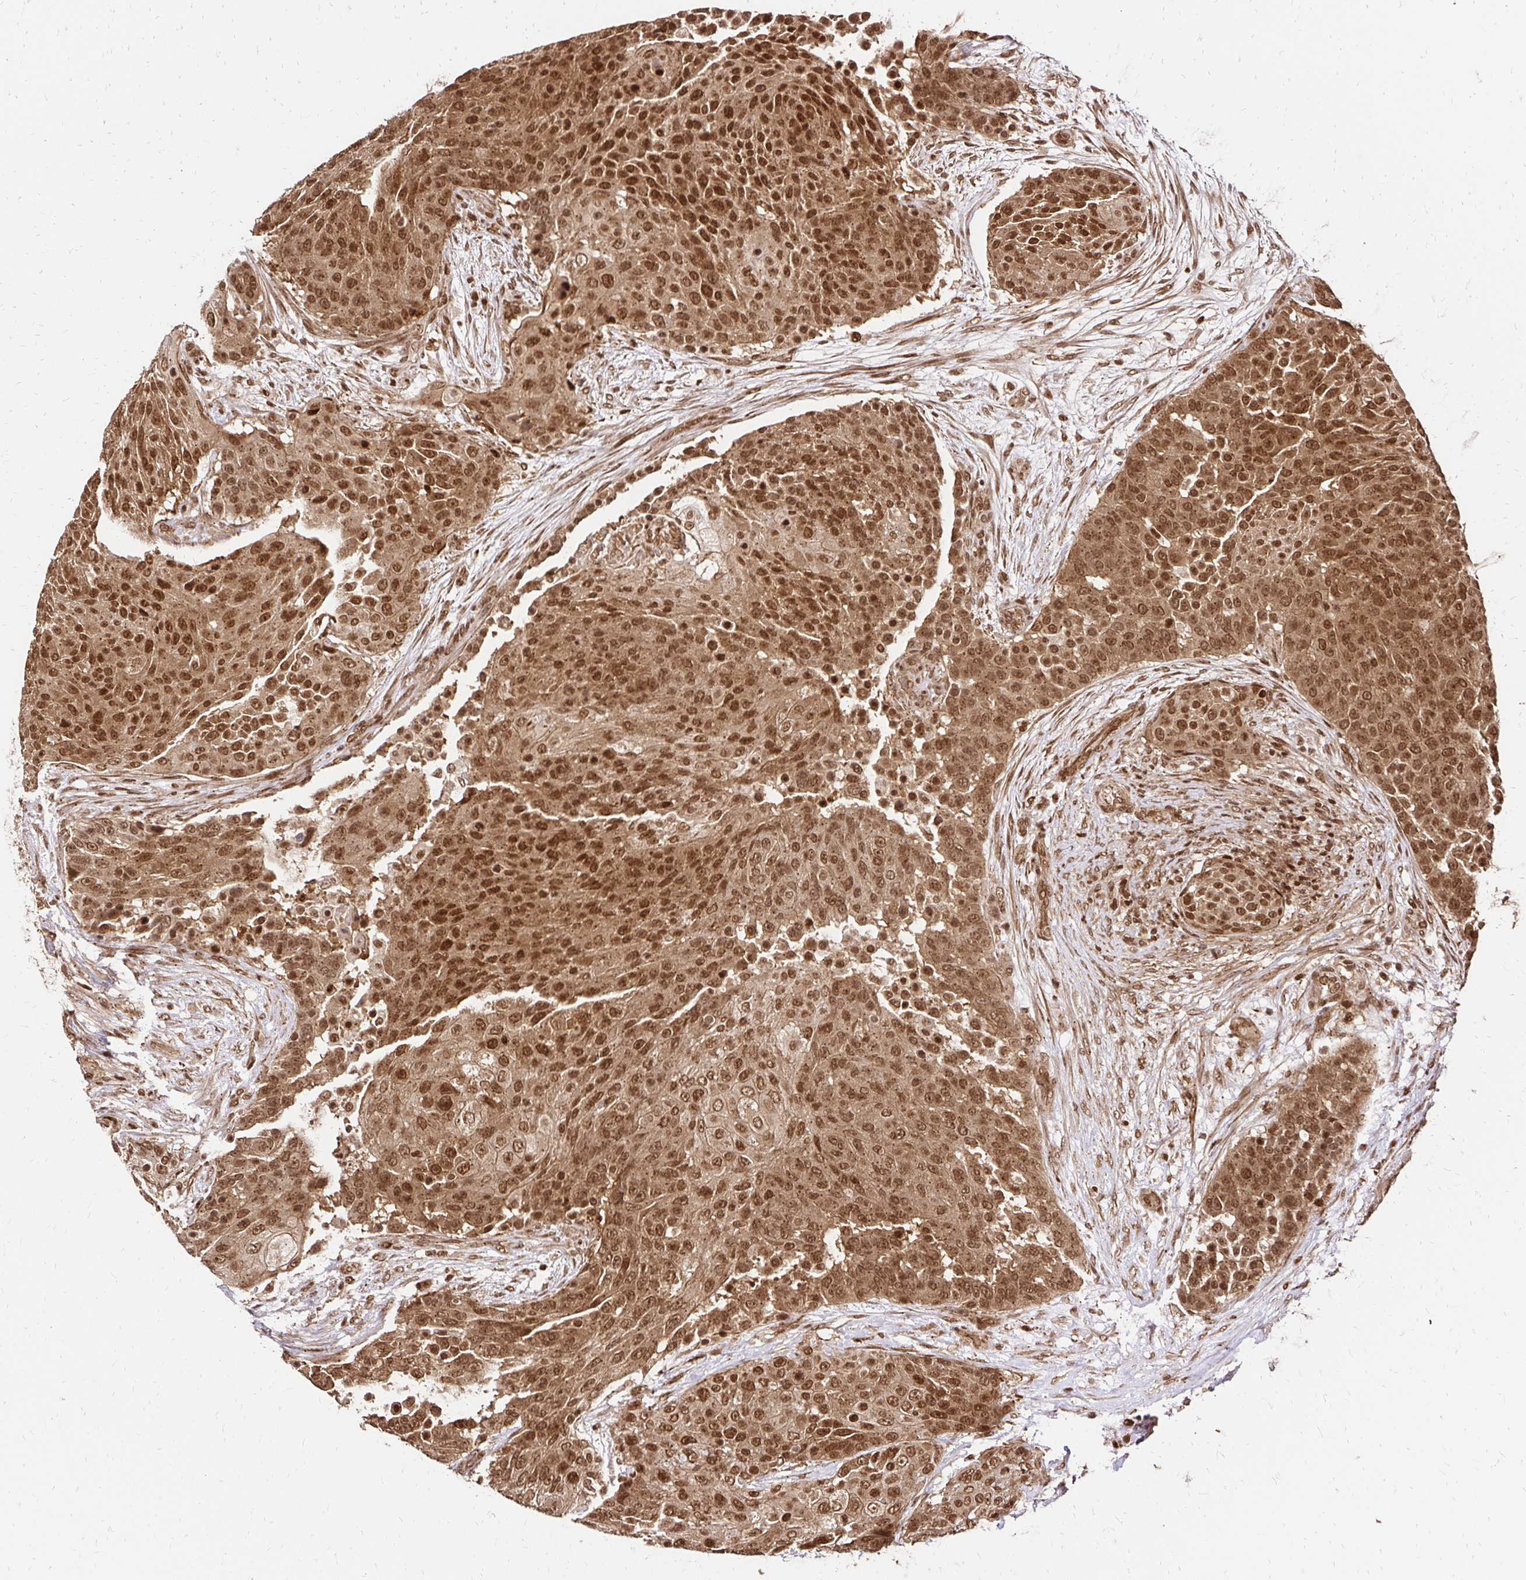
{"staining": {"intensity": "strong", "quantity": ">75%", "location": "cytoplasmic/membranous,nuclear"}, "tissue": "urothelial cancer", "cell_type": "Tumor cells", "image_type": "cancer", "snomed": [{"axis": "morphology", "description": "Urothelial carcinoma, High grade"}, {"axis": "topography", "description": "Urinary bladder"}], "caption": "A high-resolution micrograph shows IHC staining of urothelial carcinoma (high-grade), which reveals strong cytoplasmic/membranous and nuclear positivity in approximately >75% of tumor cells.", "gene": "GLYR1", "patient": {"sex": "female", "age": 63}}